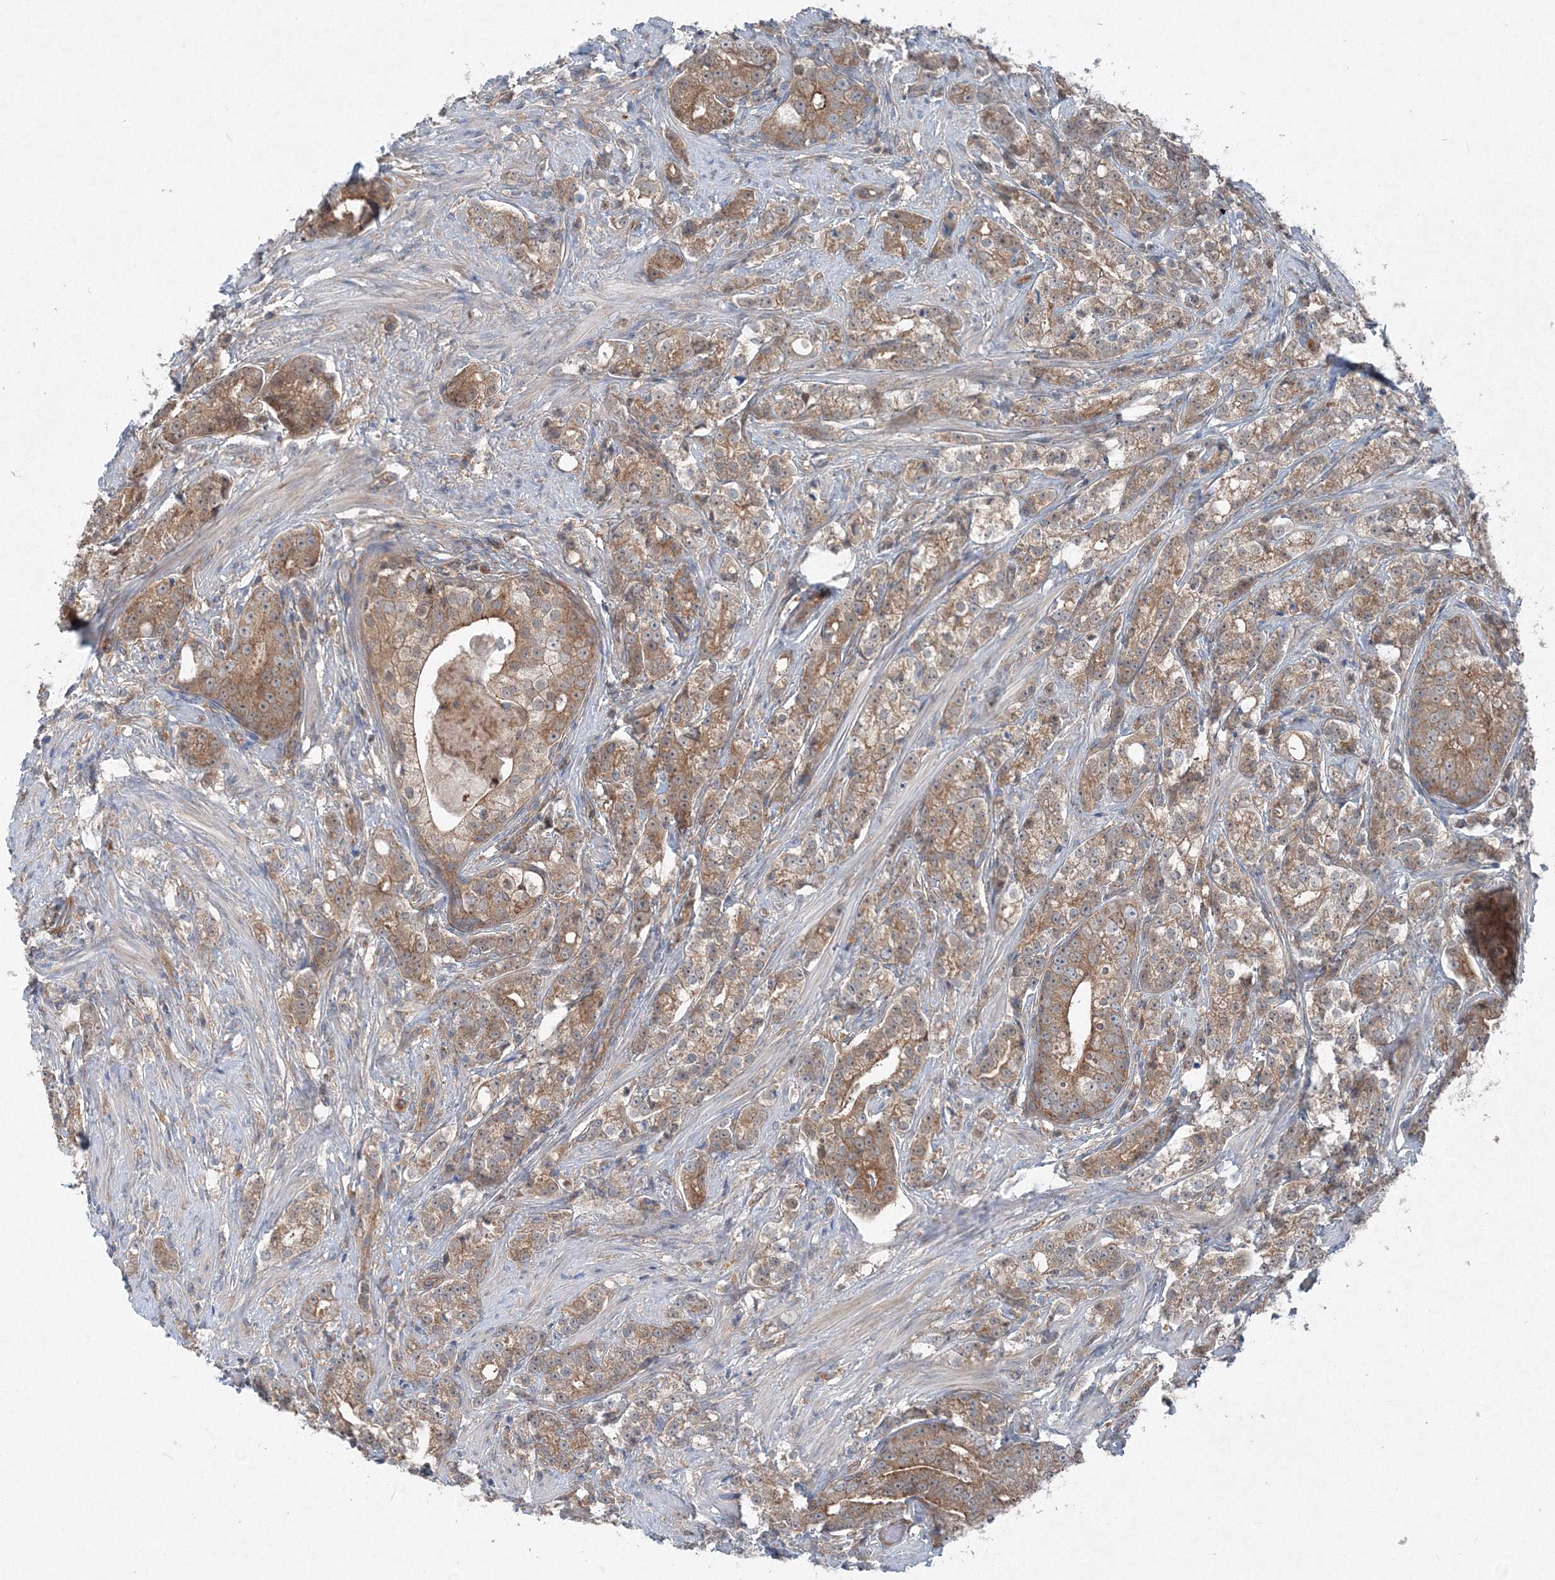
{"staining": {"intensity": "moderate", "quantity": ">75%", "location": "cytoplasmic/membranous"}, "tissue": "prostate cancer", "cell_type": "Tumor cells", "image_type": "cancer", "snomed": [{"axis": "morphology", "description": "Adenocarcinoma, High grade"}, {"axis": "topography", "description": "Prostate"}], "caption": "Immunohistochemical staining of human prostate adenocarcinoma (high-grade) shows medium levels of moderate cytoplasmic/membranous expression in about >75% of tumor cells.", "gene": "TPRKB", "patient": {"sex": "male", "age": 69}}